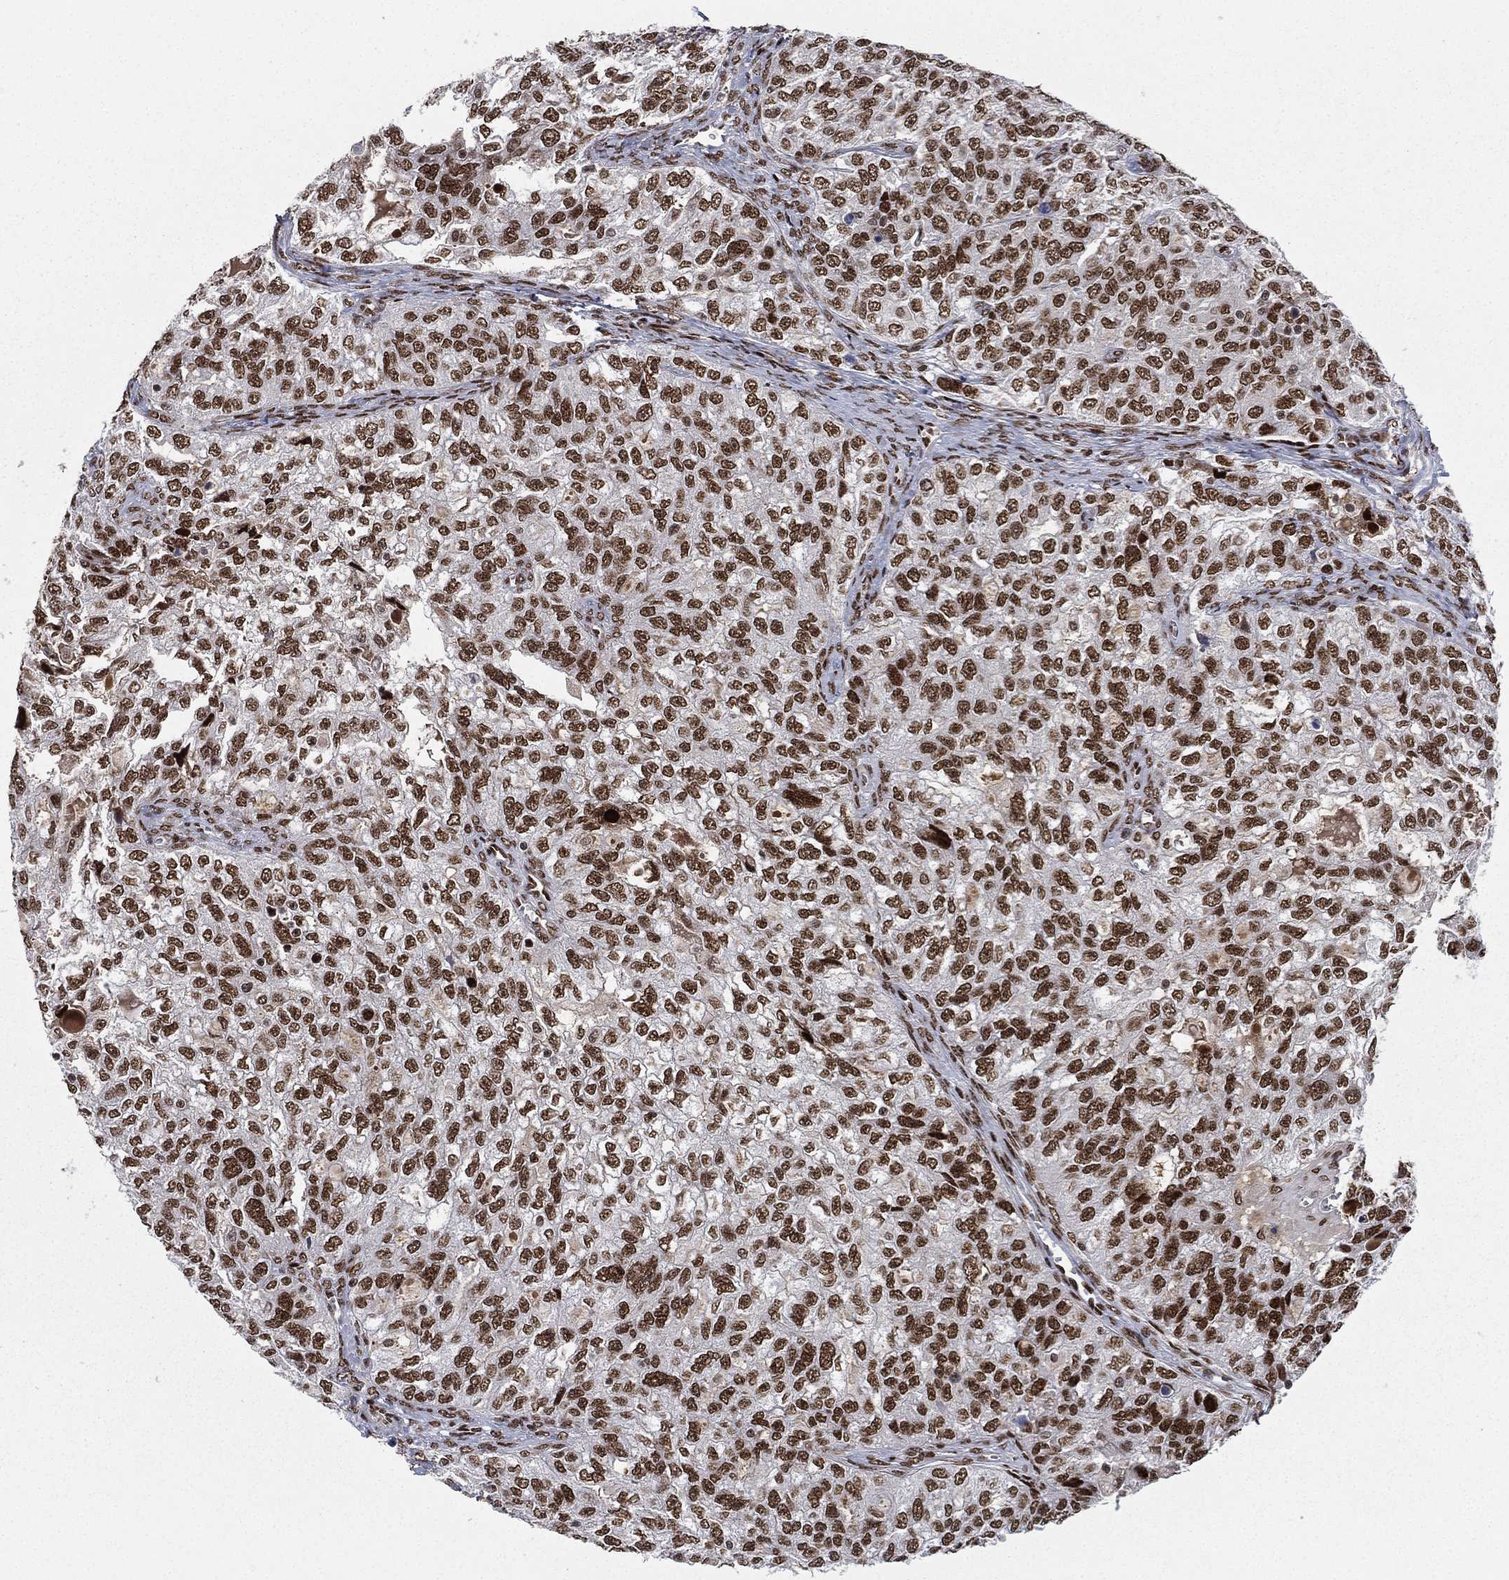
{"staining": {"intensity": "strong", "quantity": ">75%", "location": "nuclear"}, "tissue": "ovarian cancer", "cell_type": "Tumor cells", "image_type": "cancer", "snomed": [{"axis": "morphology", "description": "Cystadenocarcinoma, serous, NOS"}, {"axis": "topography", "description": "Ovary"}], "caption": "A photomicrograph of human ovarian serous cystadenocarcinoma stained for a protein demonstrates strong nuclear brown staining in tumor cells. The staining was performed using DAB (3,3'-diaminobenzidine), with brown indicating positive protein expression. Nuclei are stained blue with hematoxylin.", "gene": "RTF1", "patient": {"sex": "female", "age": 51}}